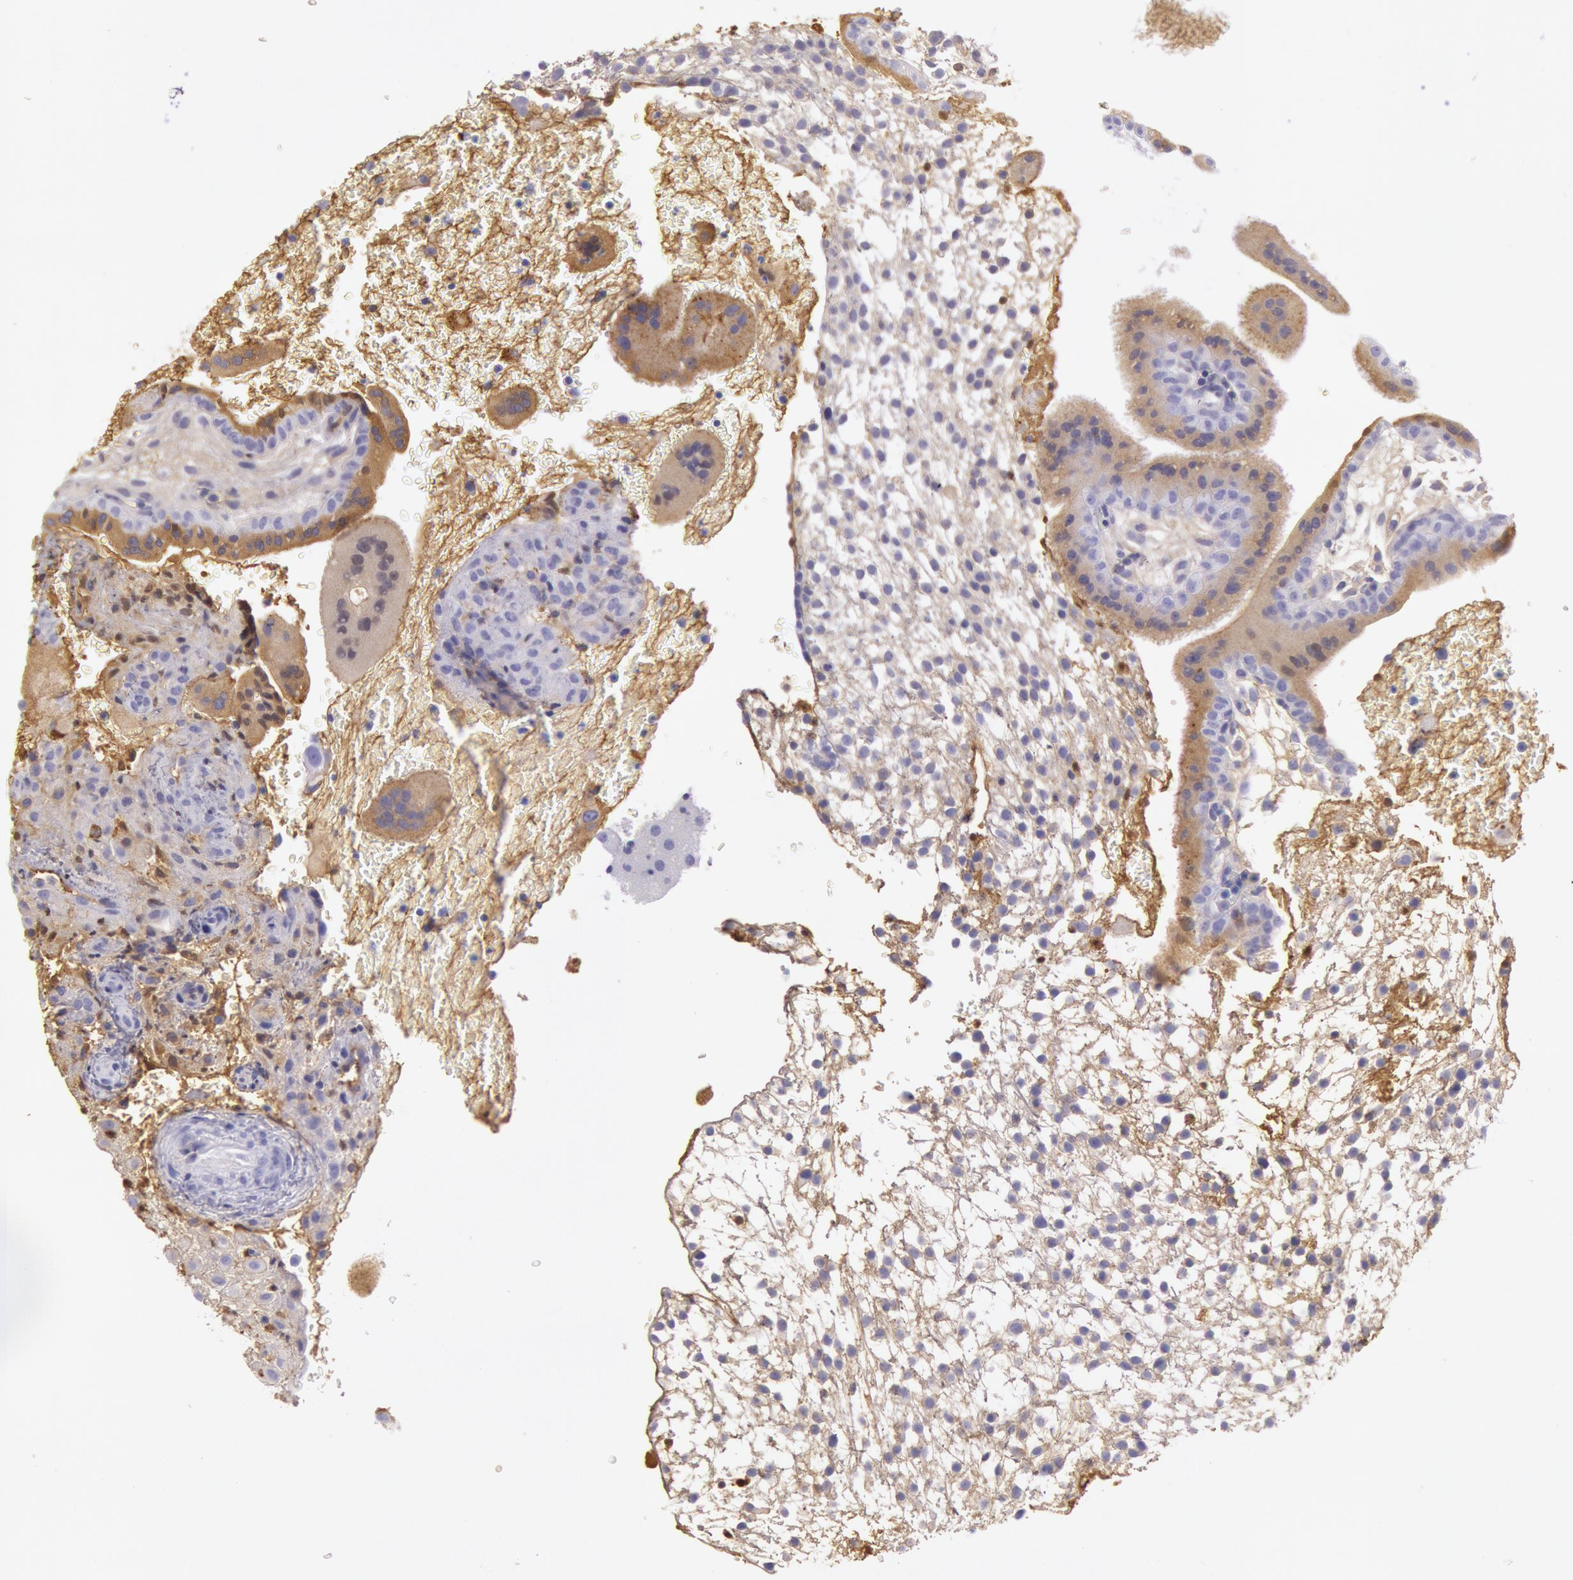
{"staining": {"intensity": "negative", "quantity": "none", "location": "none"}, "tissue": "placenta", "cell_type": "Decidual cells", "image_type": "normal", "snomed": [{"axis": "morphology", "description": "Normal tissue, NOS"}, {"axis": "topography", "description": "Placenta"}], "caption": "Protein analysis of benign placenta shows no significant expression in decidual cells.", "gene": "IGHG1", "patient": {"sex": "female", "age": 35}}